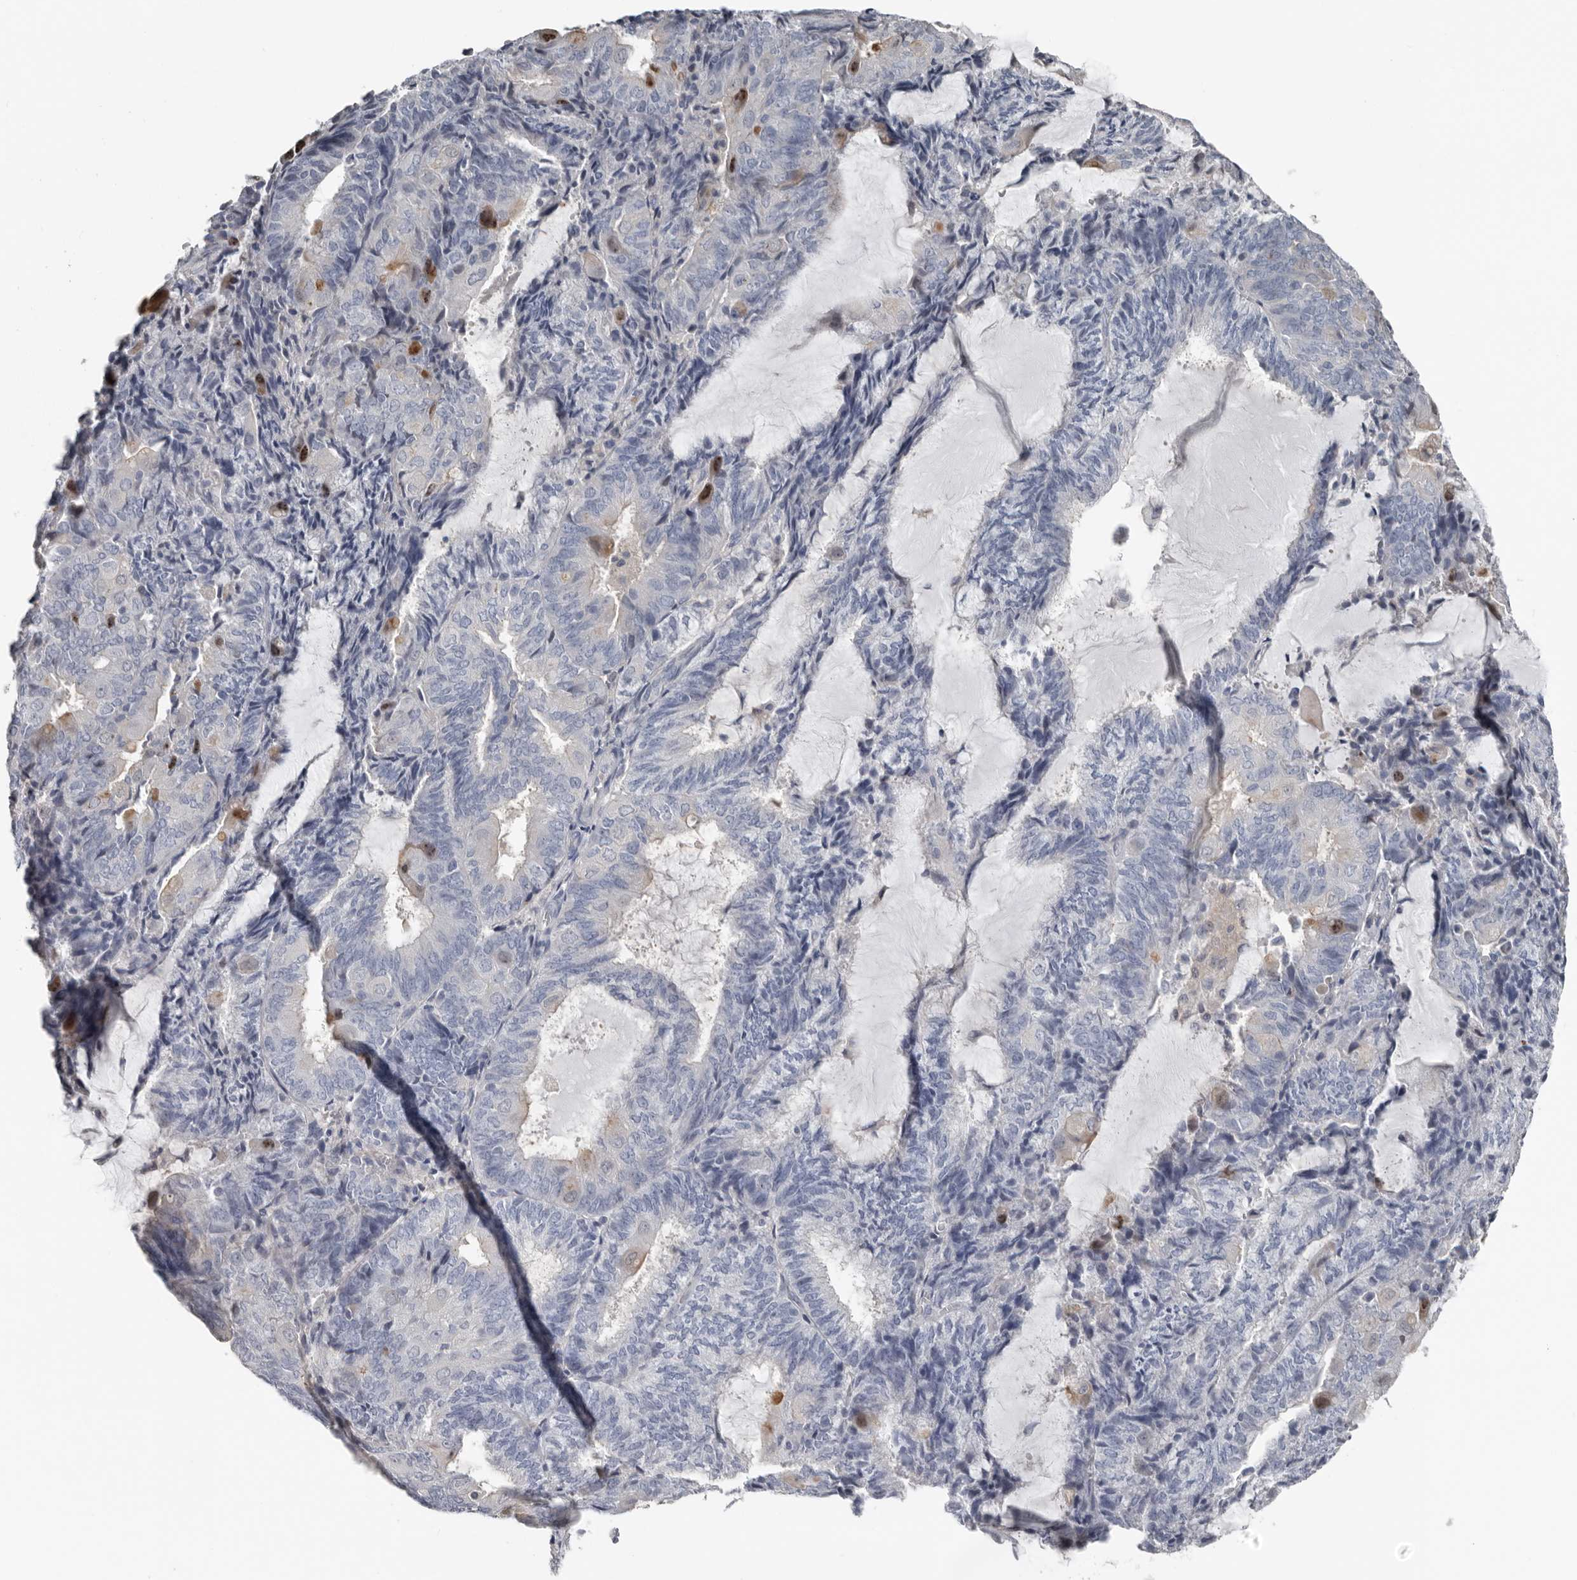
{"staining": {"intensity": "negative", "quantity": "none", "location": "none"}, "tissue": "endometrial cancer", "cell_type": "Tumor cells", "image_type": "cancer", "snomed": [{"axis": "morphology", "description": "Adenocarcinoma, NOS"}, {"axis": "topography", "description": "Endometrium"}], "caption": "The immunohistochemistry micrograph has no significant positivity in tumor cells of endometrial adenocarcinoma tissue. (Stains: DAB immunohistochemistry (IHC) with hematoxylin counter stain, Microscopy: brightfield microscopy at high magnification).", "gene": "FABP7", "patient": {"sex": "female", "age": 81}}